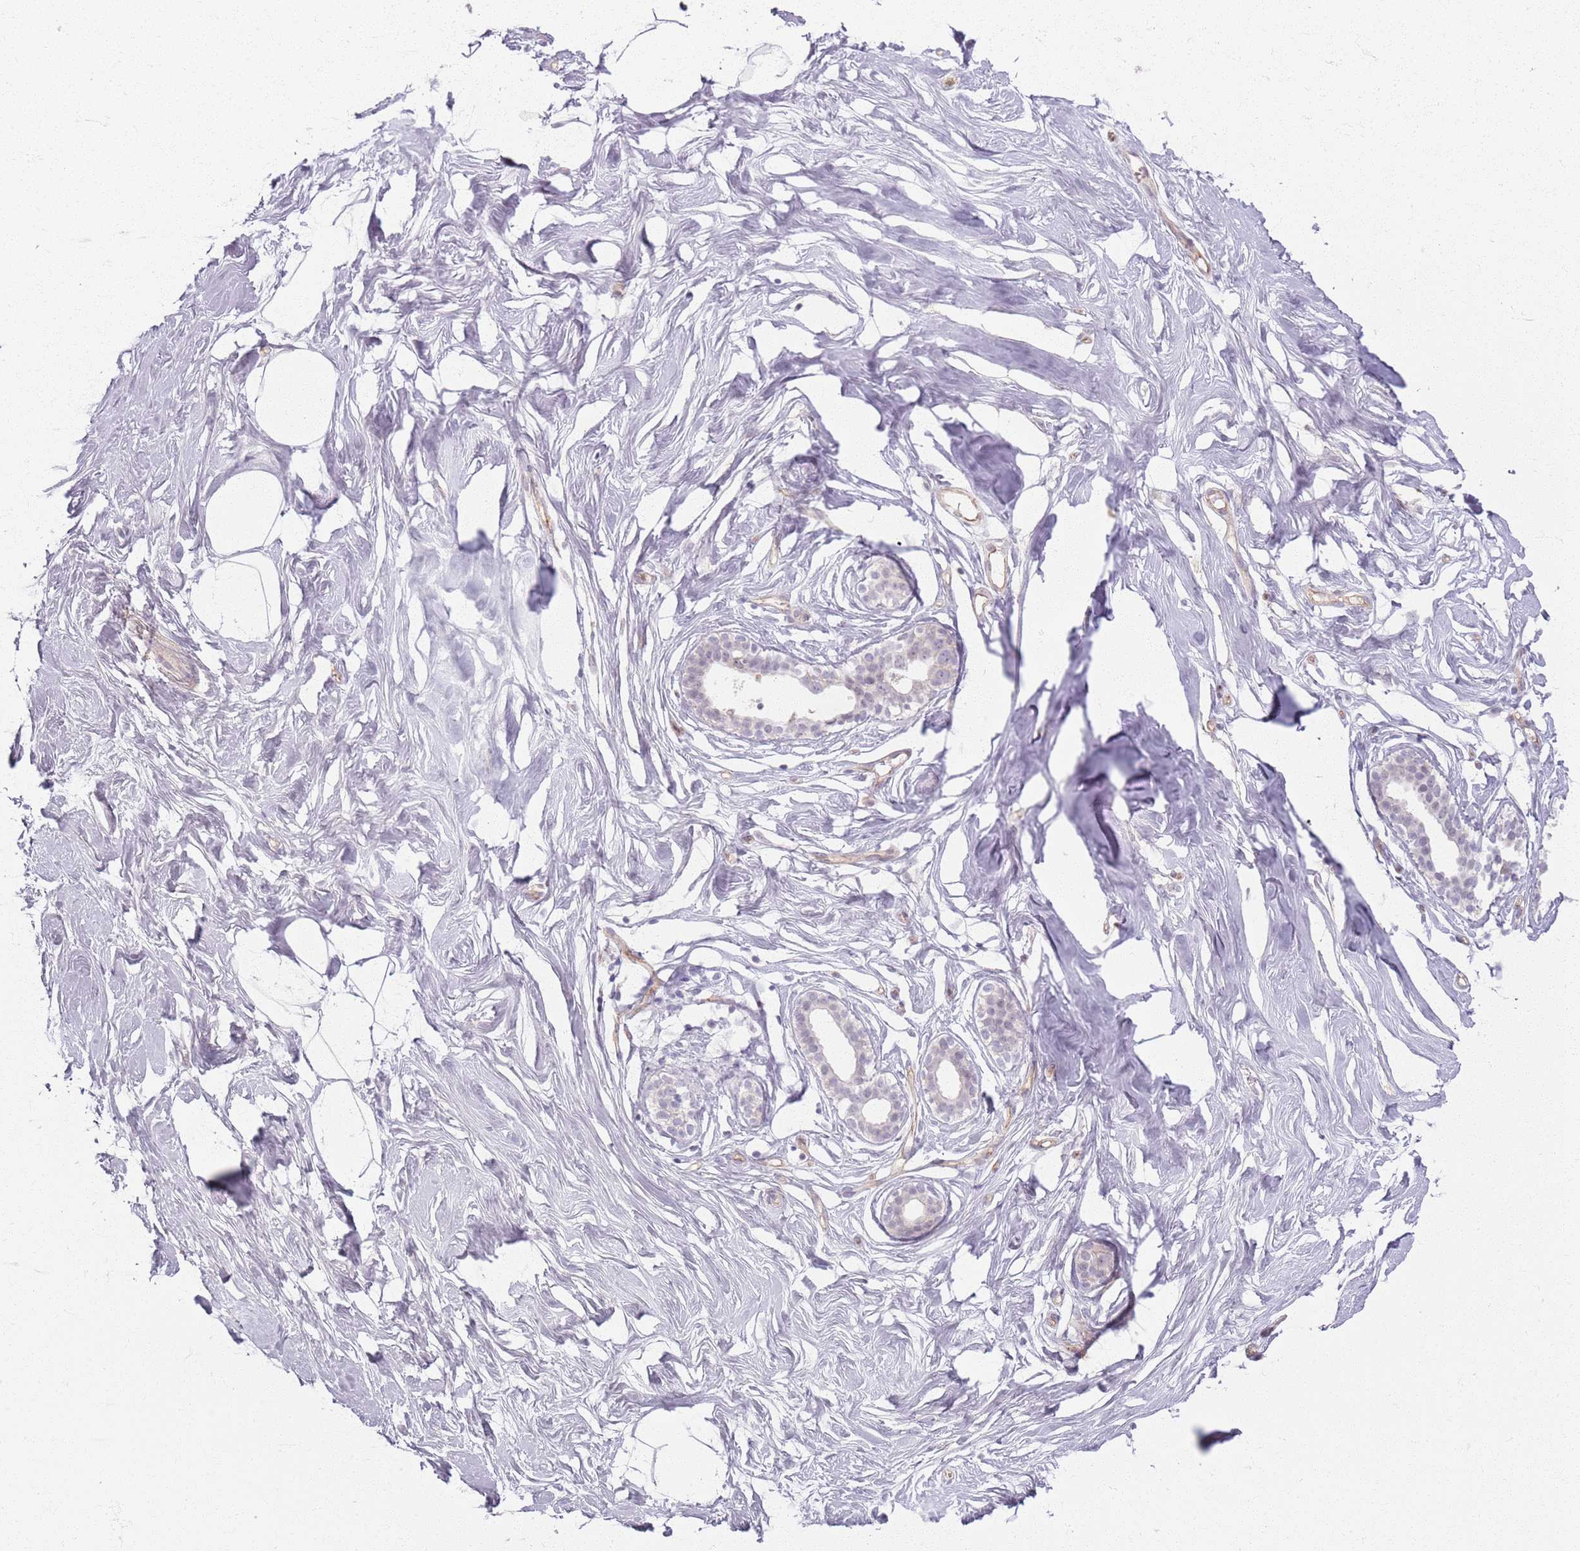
{"staining": {"intensity": "negative", "quantity": "none", "location": "none"}, "tissue": "breast", "cell_type": "Adipocytes", "image_type": "normal", "snomed": [{"axis": "morphology", "description": "Normal tissue, NOS"}, {"axis": "morphology", "description": "Adenoma, NOS"}, {"axis": "topography", "description": "Breast"}], "caption": "IHC micrograph of normal breast: human breast stained with DAB exhibits no significant protein expression in adipocytes.", "gene": "KCNA5", "patient": {"sex": "female", "age": 23}}